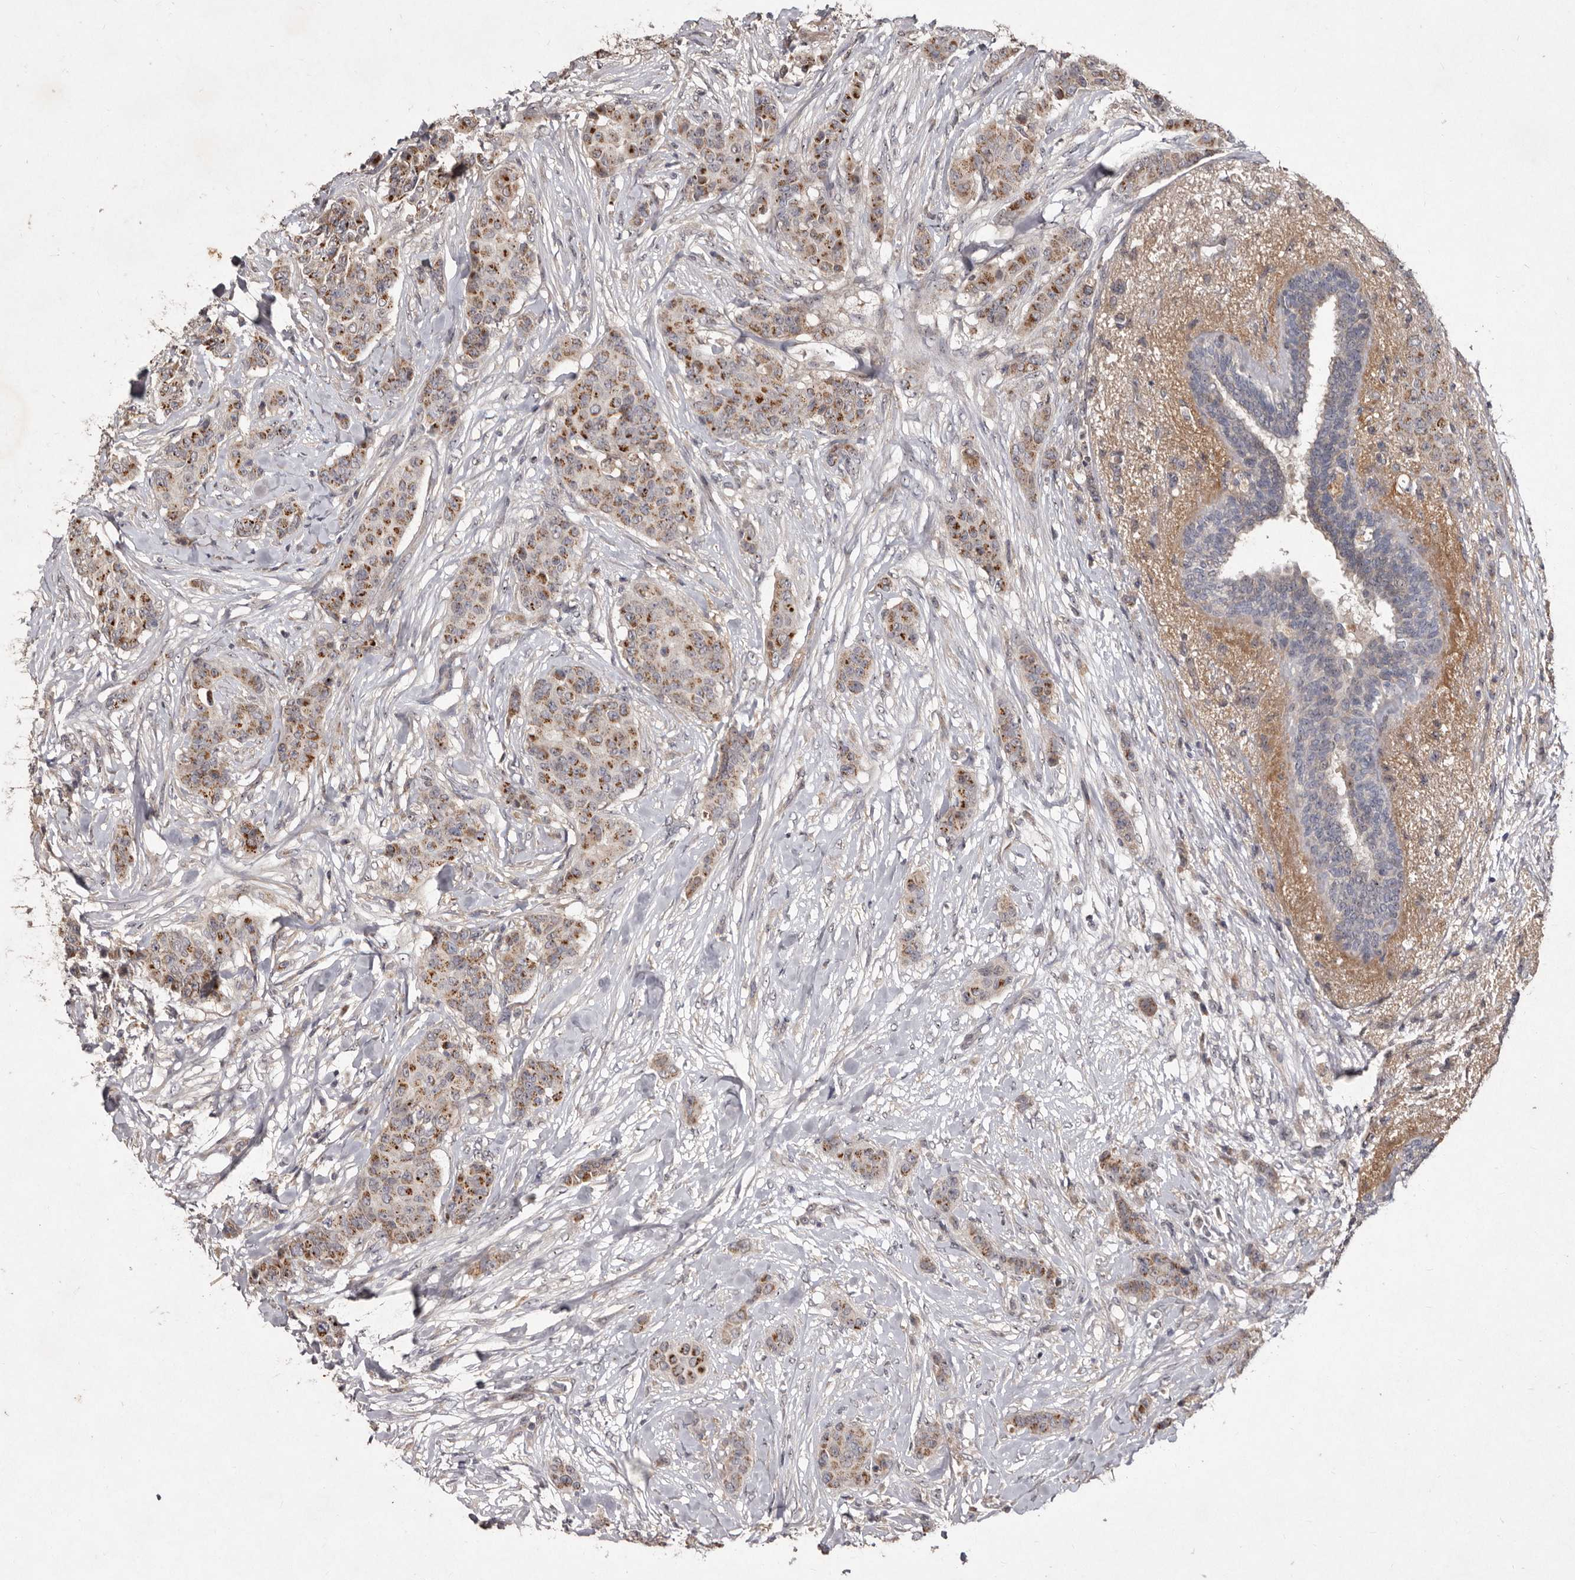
{"staining": {"intensity": "moderate", "quantity": ">75%", "location": "cytoplasmic/membranous"}, "tissue": "breast cancer", "cell_type": "Tumor cells", "image_type": "cancer", "snomed": [{"axis": "morphology", "description": "Duct carcinoma"}, {"axis": "topography", "description": "Breast"}], "caption": "Human breast cancer (invasive ductal carcinoma) stained for a protein (brown) exhibits moderate cytoplasmic/membranous positive staining in approximately >75% of tumor cells.", "gene": "FLAD1", "patient": {"sex": "female", "age": 40}}